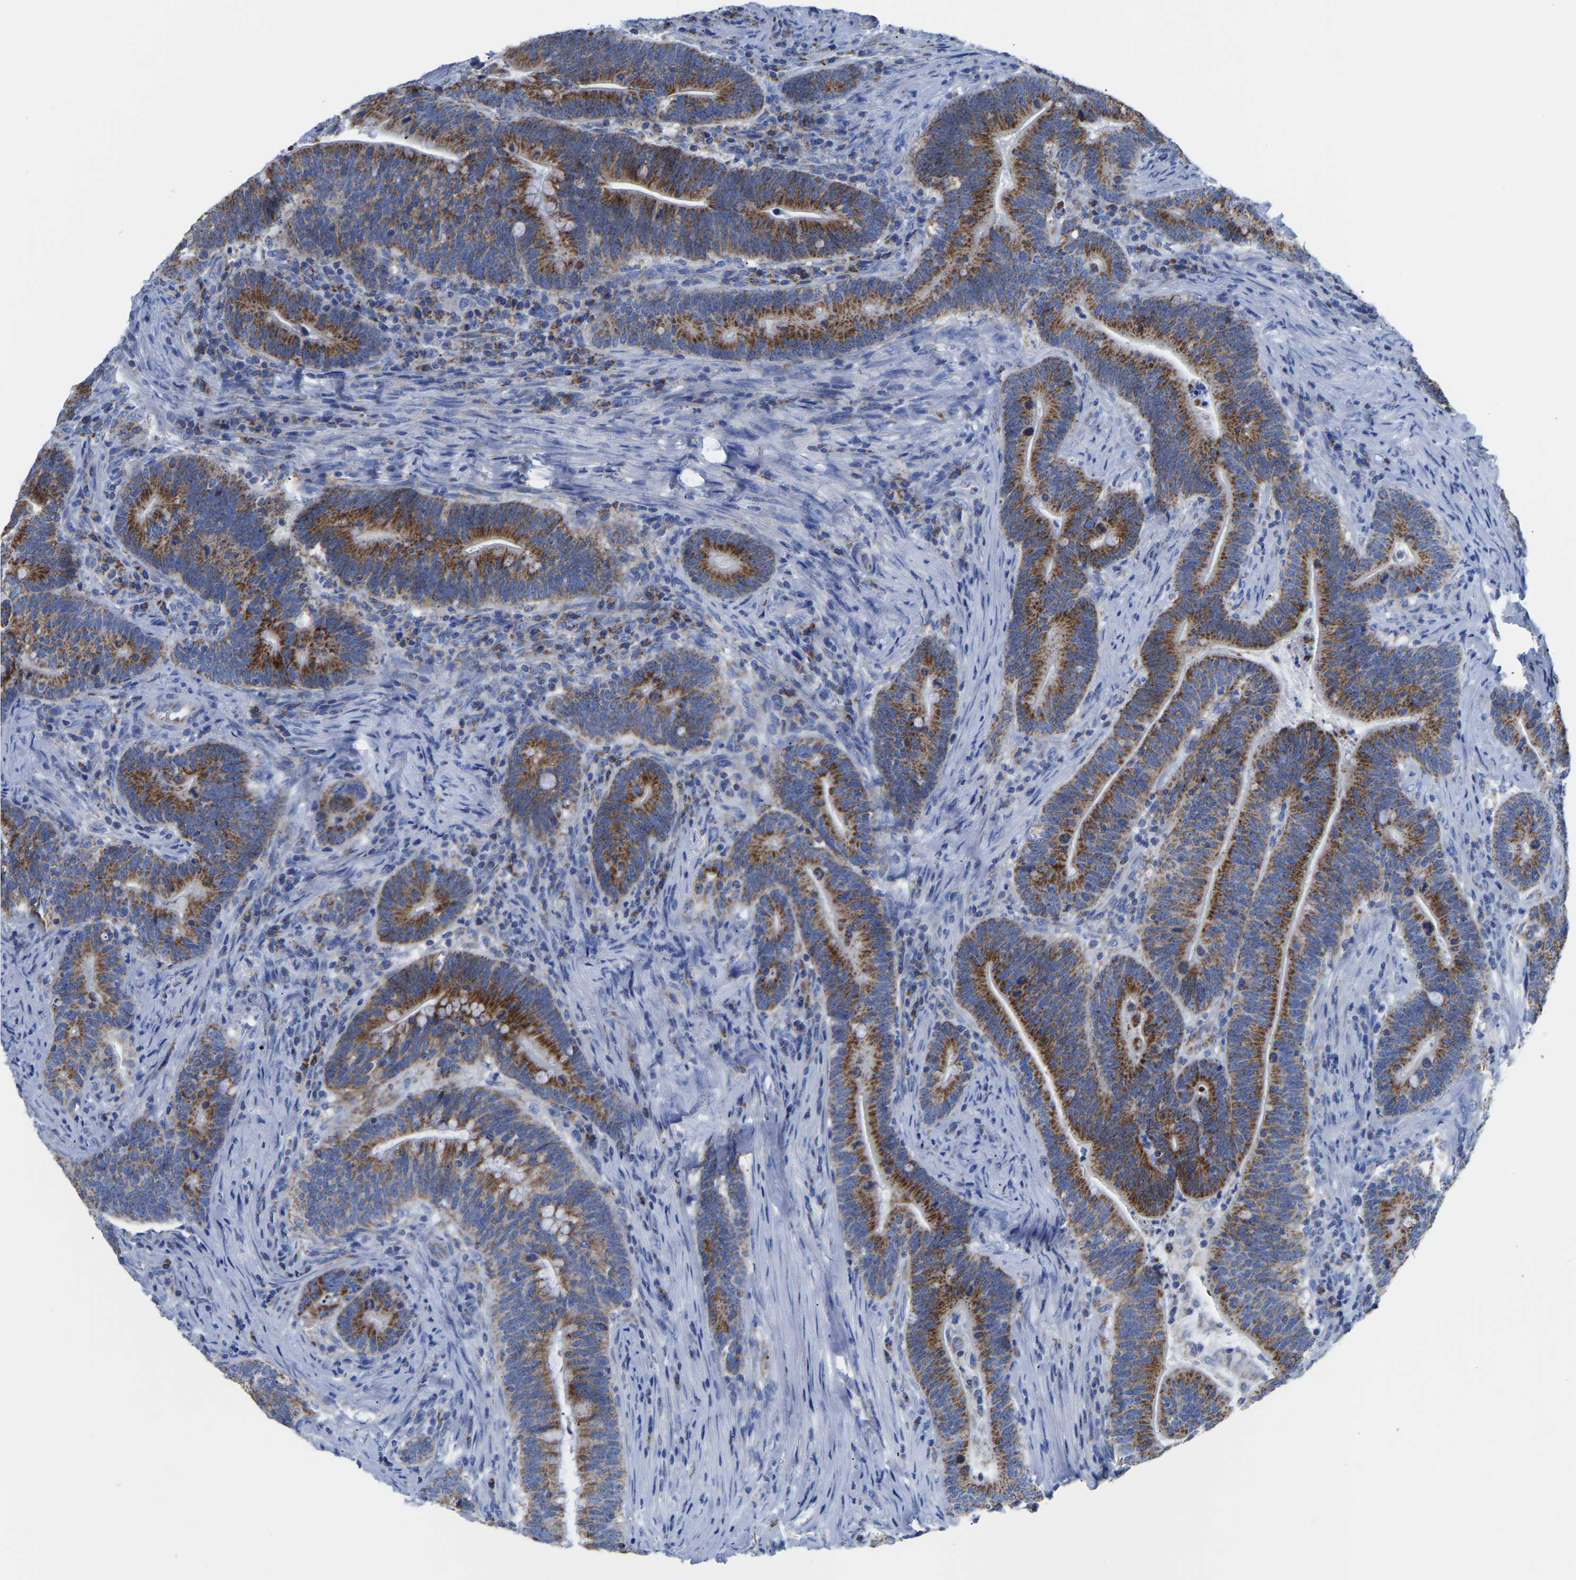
{"staining": {"intensity": "strong", "quantity": ">75%", "location": "cytoplasmic/membranous"}, "tissue": "colorectal cancer", "cell_type": "Tumor cells", "image_type": "cancer", "snomed": [{"axis": "morphology", "description": "Normal tissue, NOS"}, {"axis": "morphology", "description": "Adenocarcinoma, NOS"}, {"axis": "topography", "description": "Colon"}], "caption": "Colorectal adenocarcinoma stained for a protein shows strong cytoplasmic/membranous positivity in tumor cells. Immunohistochemistry (ihc) stains the protein of interest in brown and the nuclei are stained blue.", "gene": "ETFA", "patient": {"sex": "female", "age": 66}}